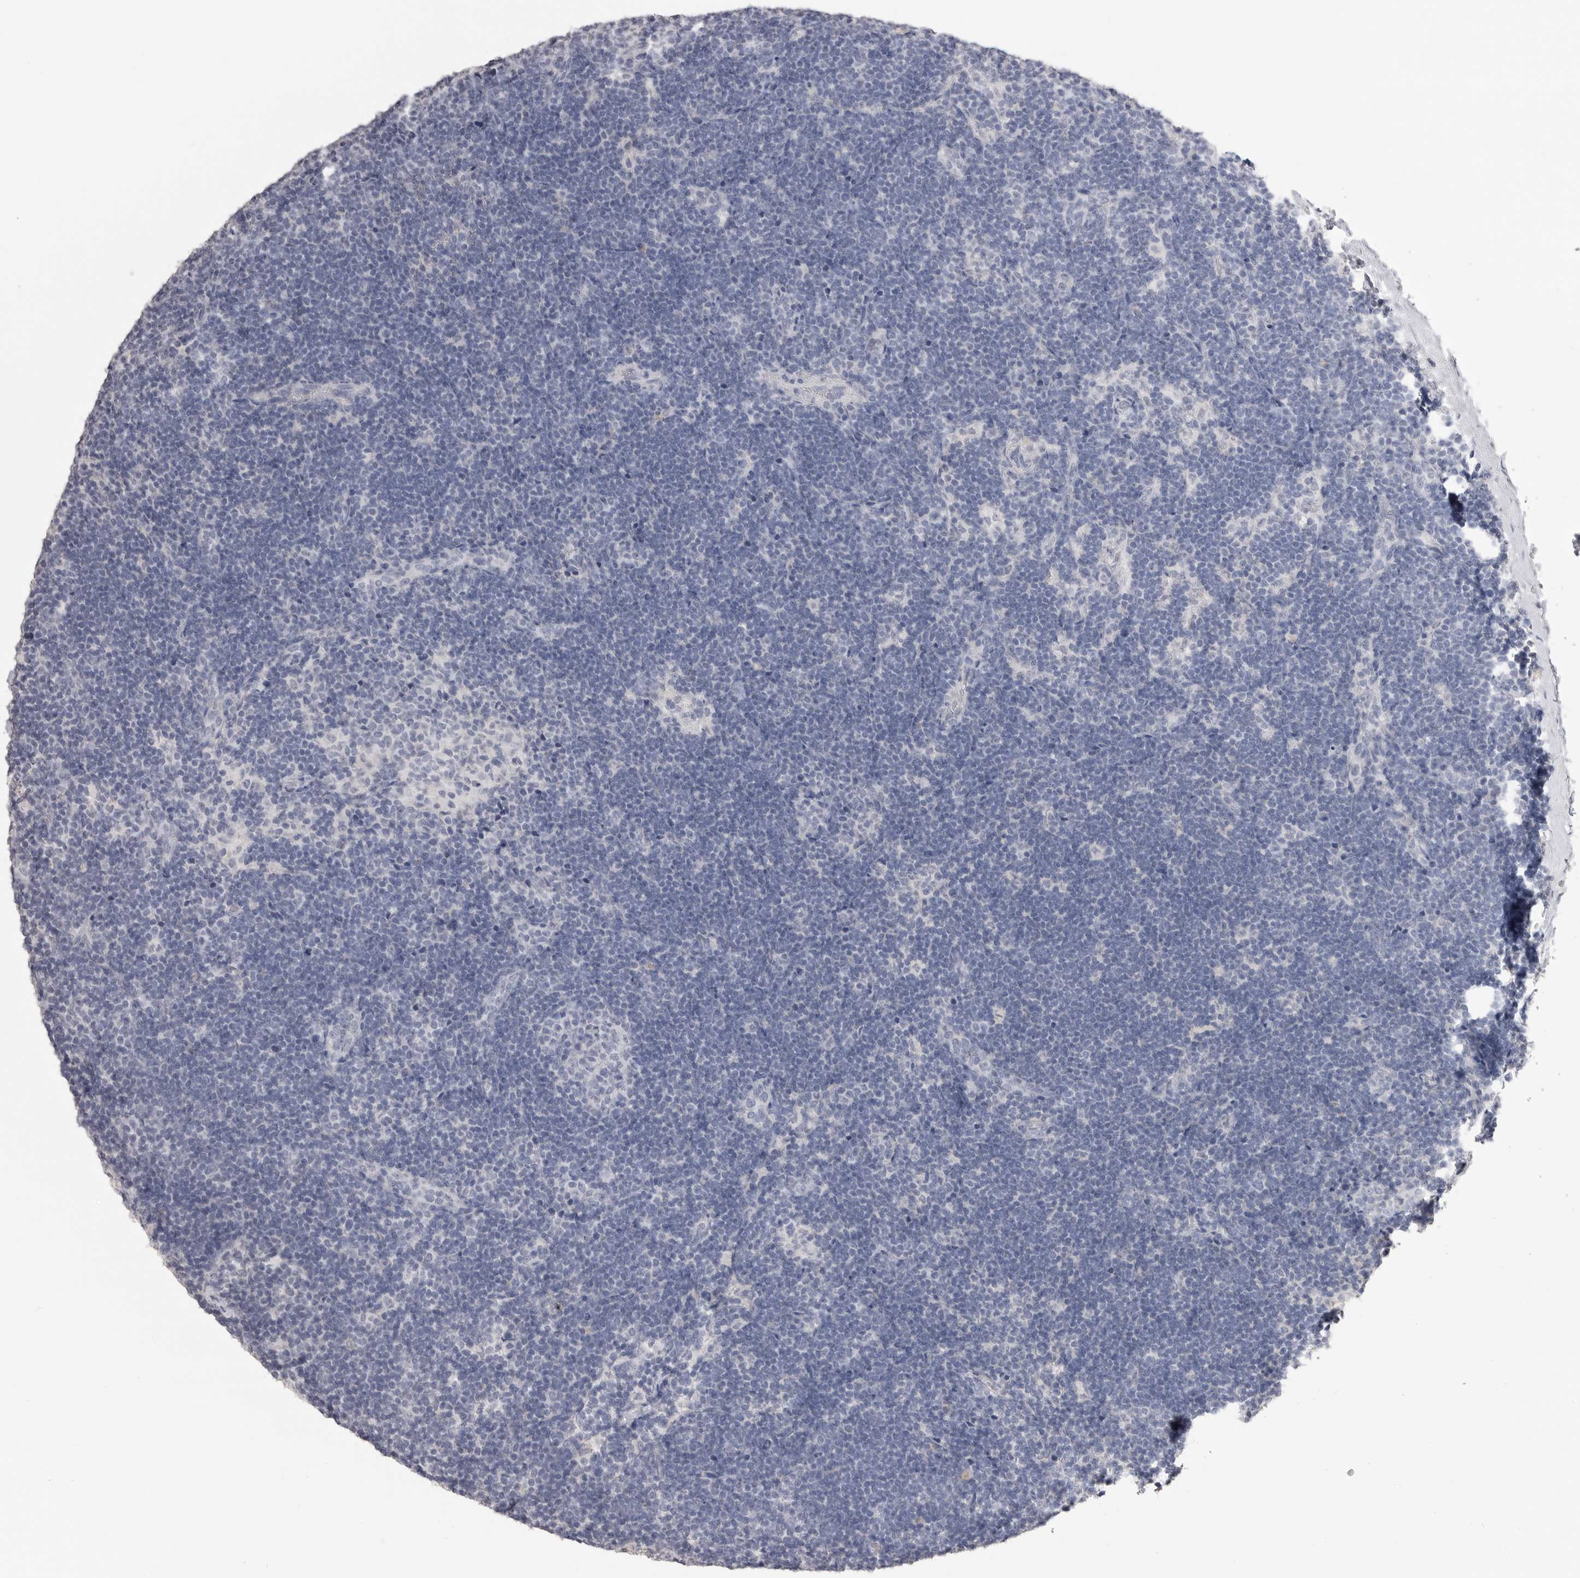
{"staining": {"intensity": "negative", "quantity": "none", "location": "none"}, "tissue": "lymph node", "cell_type": "Germinal center cells", "image_type": "normal", "snomed": [{"axis": "morphology", "description": "Normal tissue, NOS"}, {"axis": "topography", "description": "Lymph node"}], "caption": "This is an immunohistochemistry histopathology image of normal human lymph node. There is no expression in germinal center cells.", "gene": "ICAM5", "patient": {"sex": "female", "age": 22}}